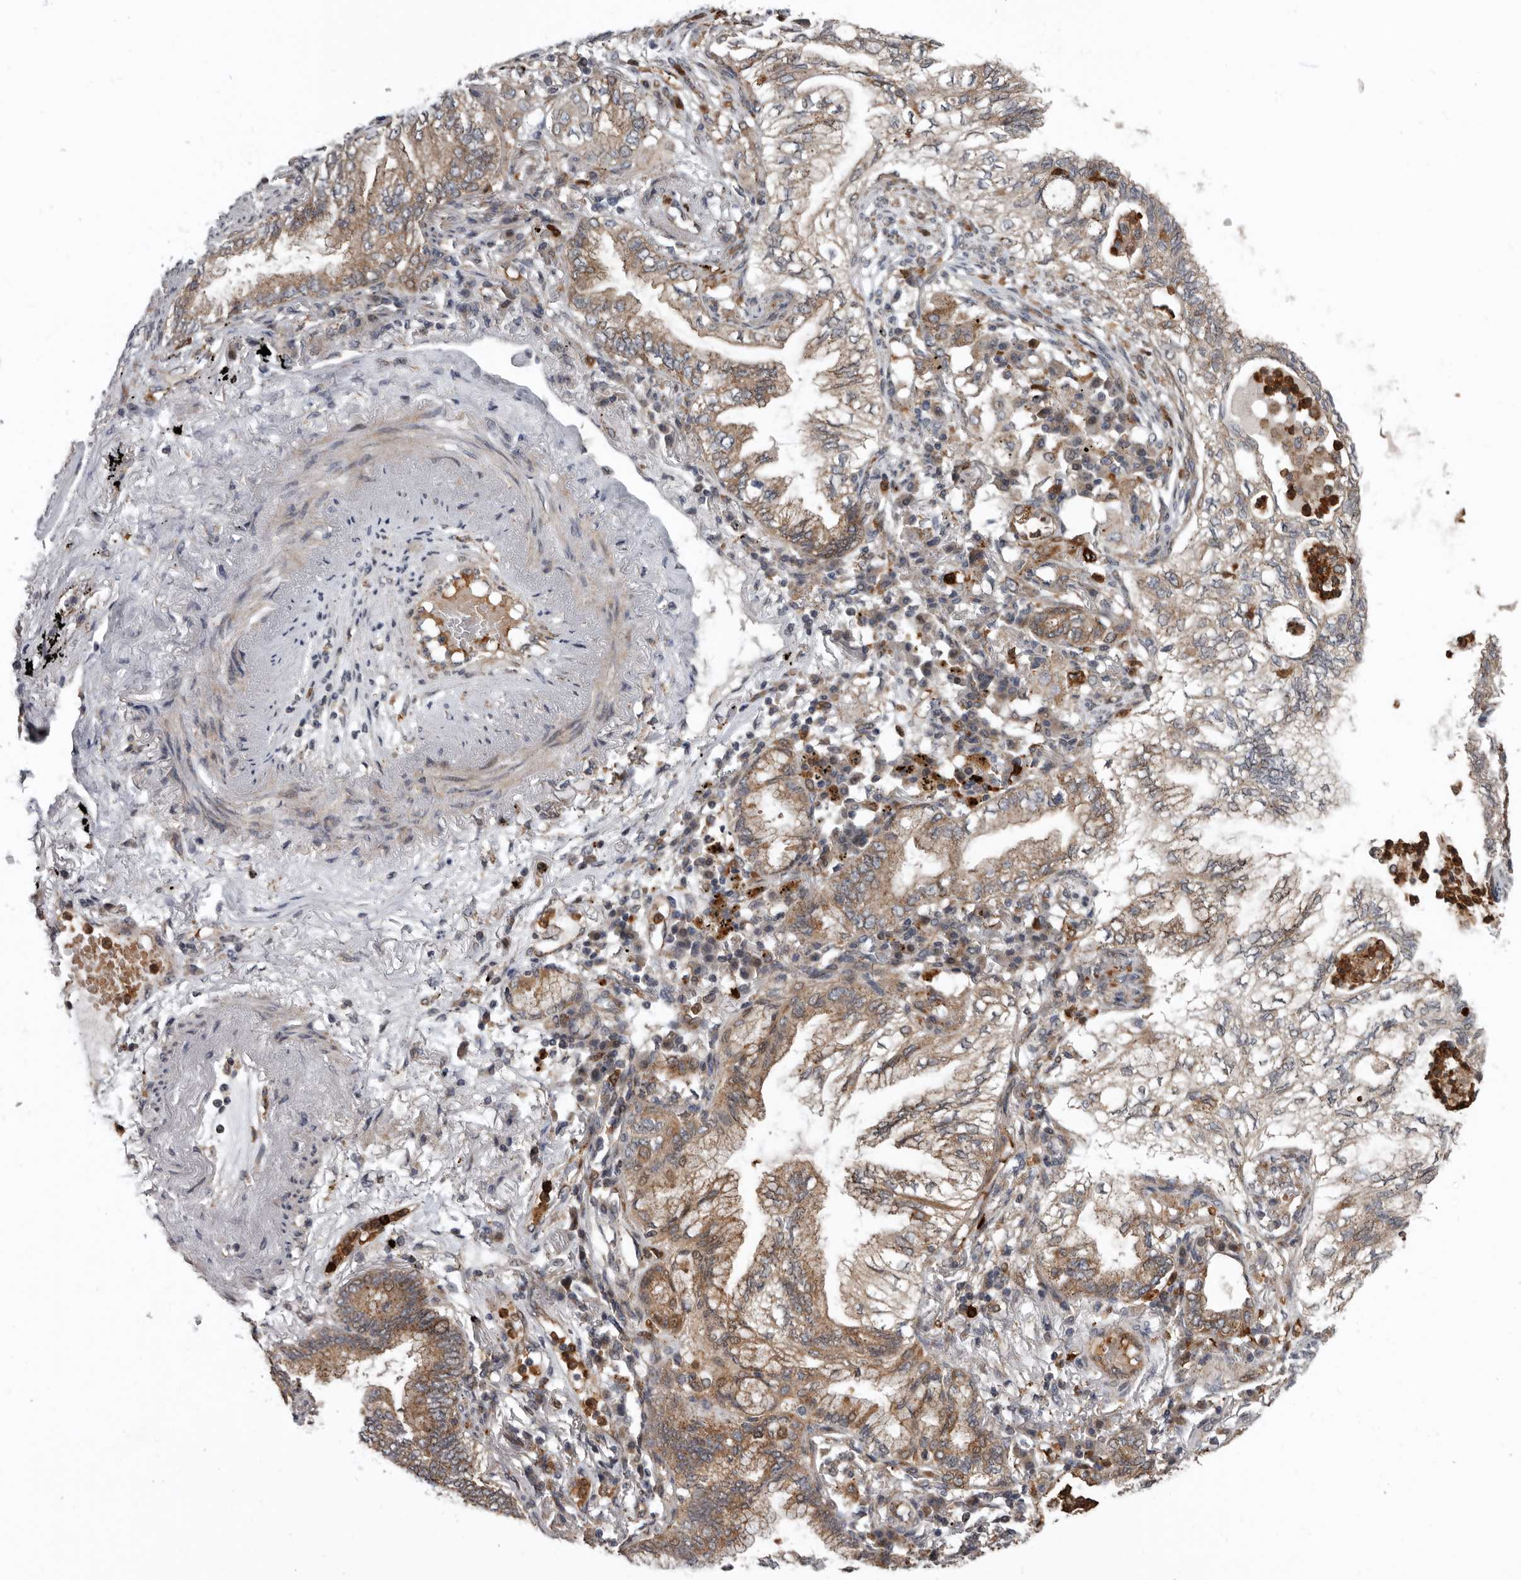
{"staining": {"intensity": "moderate", "quantity": ">75%", "location": "cytoplasmic/membranous"}, "tissue": "lung cancer", "cell_type": "Tumor cells", "image_type": "cancer", "snomed": [{"axis": "morphology", "description": "Adenocarcinoma, NOS"}, {"axis": "topography", "description": "Lung"}], "caption": "Immunohistochemistry (IHC) staining of adenocarcinoma (lung), which displays medium levels of moderate cytoplasmic/membranous expression in about >75% of tumor cells indicating moderate cytoplasmic/membranous protein expression. The staining was performed using DAB (3,3'-diaminobenzidine) (brown) for protein detection and nuclei were counterstained in hematoxylin (blue).", "gene": "FGFR4", "patient": {"sex": "female", "age": 70}}